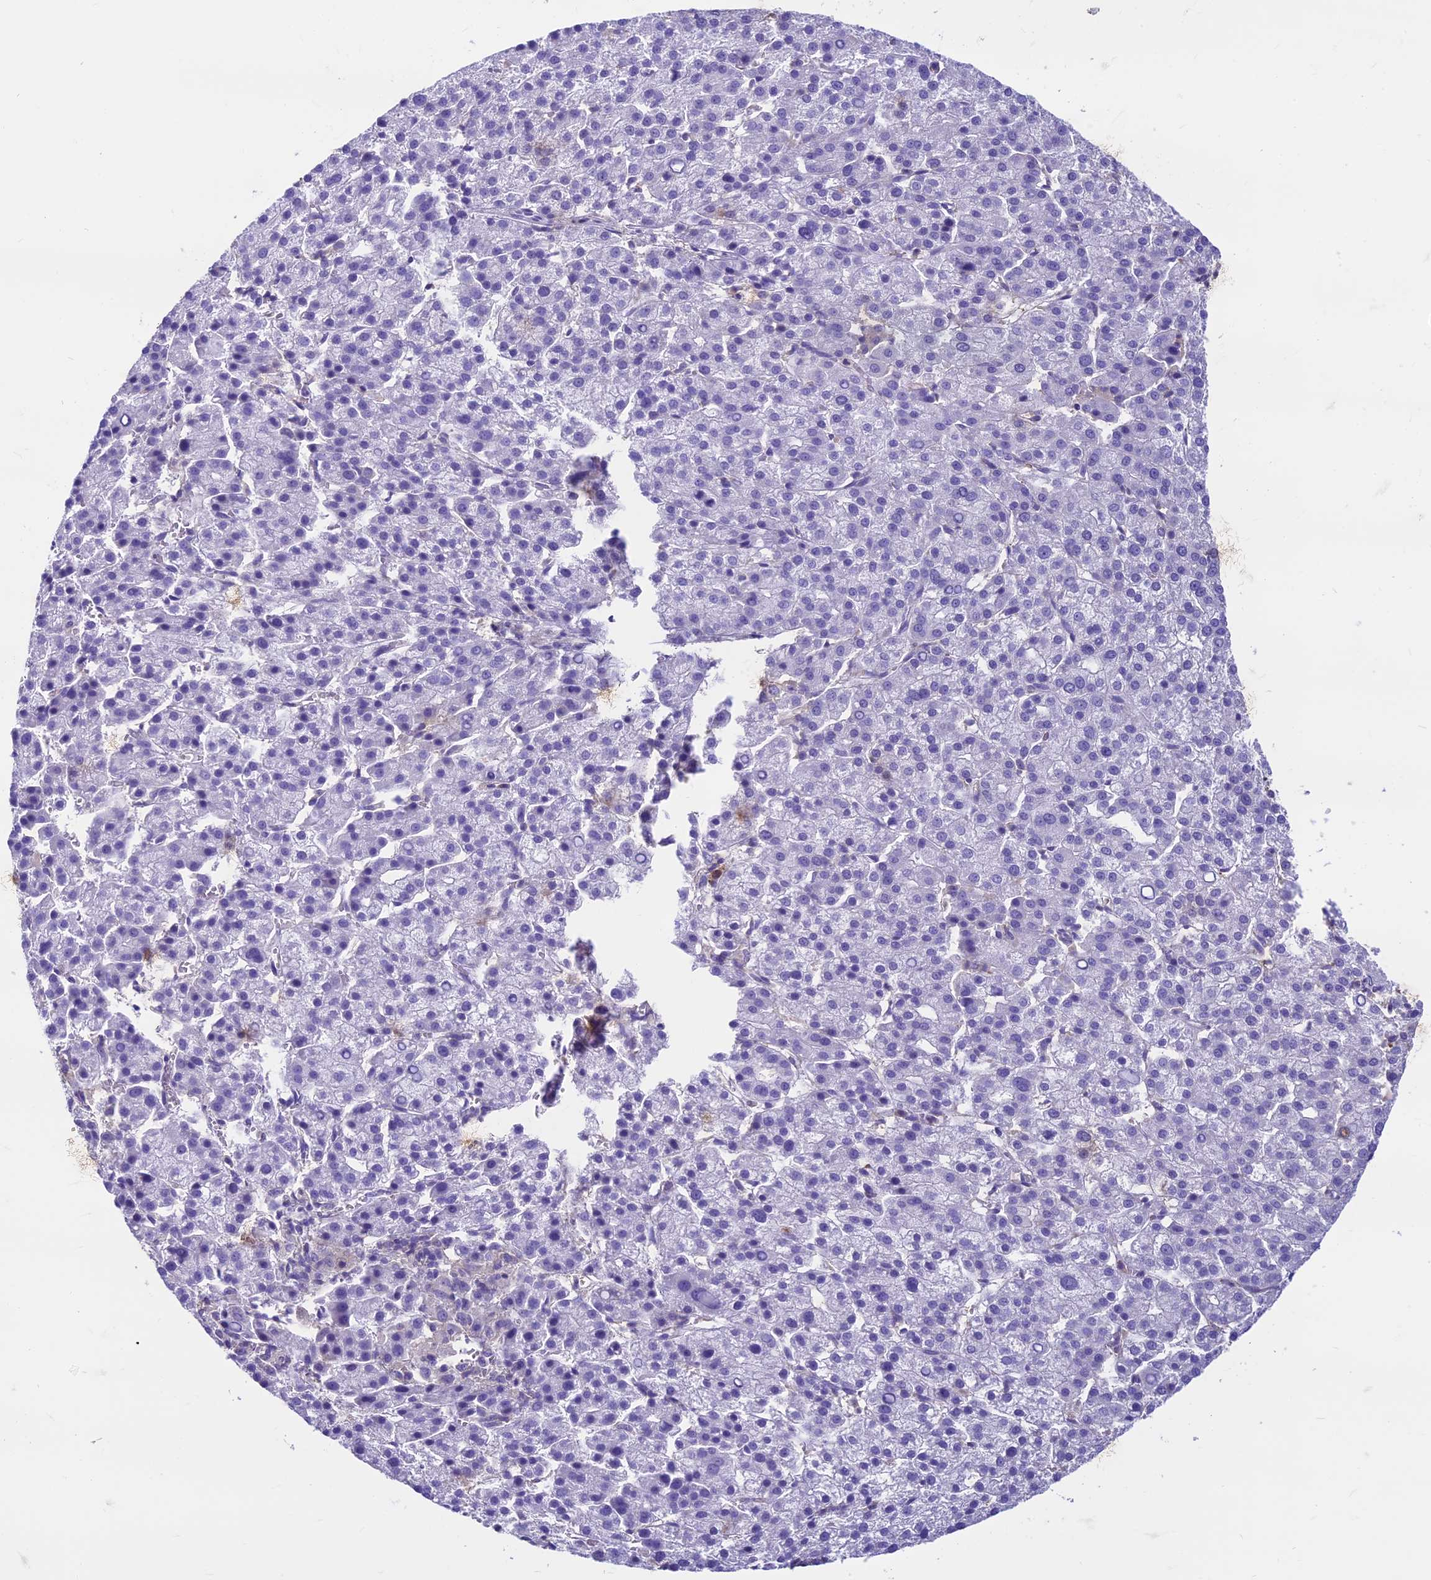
{"staining": {"intensity": "negative", "quantity": "none", "location": "none"}, "tissue": "liver cancer", "cell_type": "Tumor cells", "image_type": "cancer", "snomed": [{"axis": "morphology", "description": "Carcinoma, Hepatocellular, NOS"}, {"axis": "topography", "description": "Liver"}], "caption": "Human liver hepatocellular carcinoma stained for a protein using immunohistochemistry (IHC) demonstrates no positivity in tumor cells.", "gene": "CDAN1", "patient": {"sex": "female", "age": 58}}